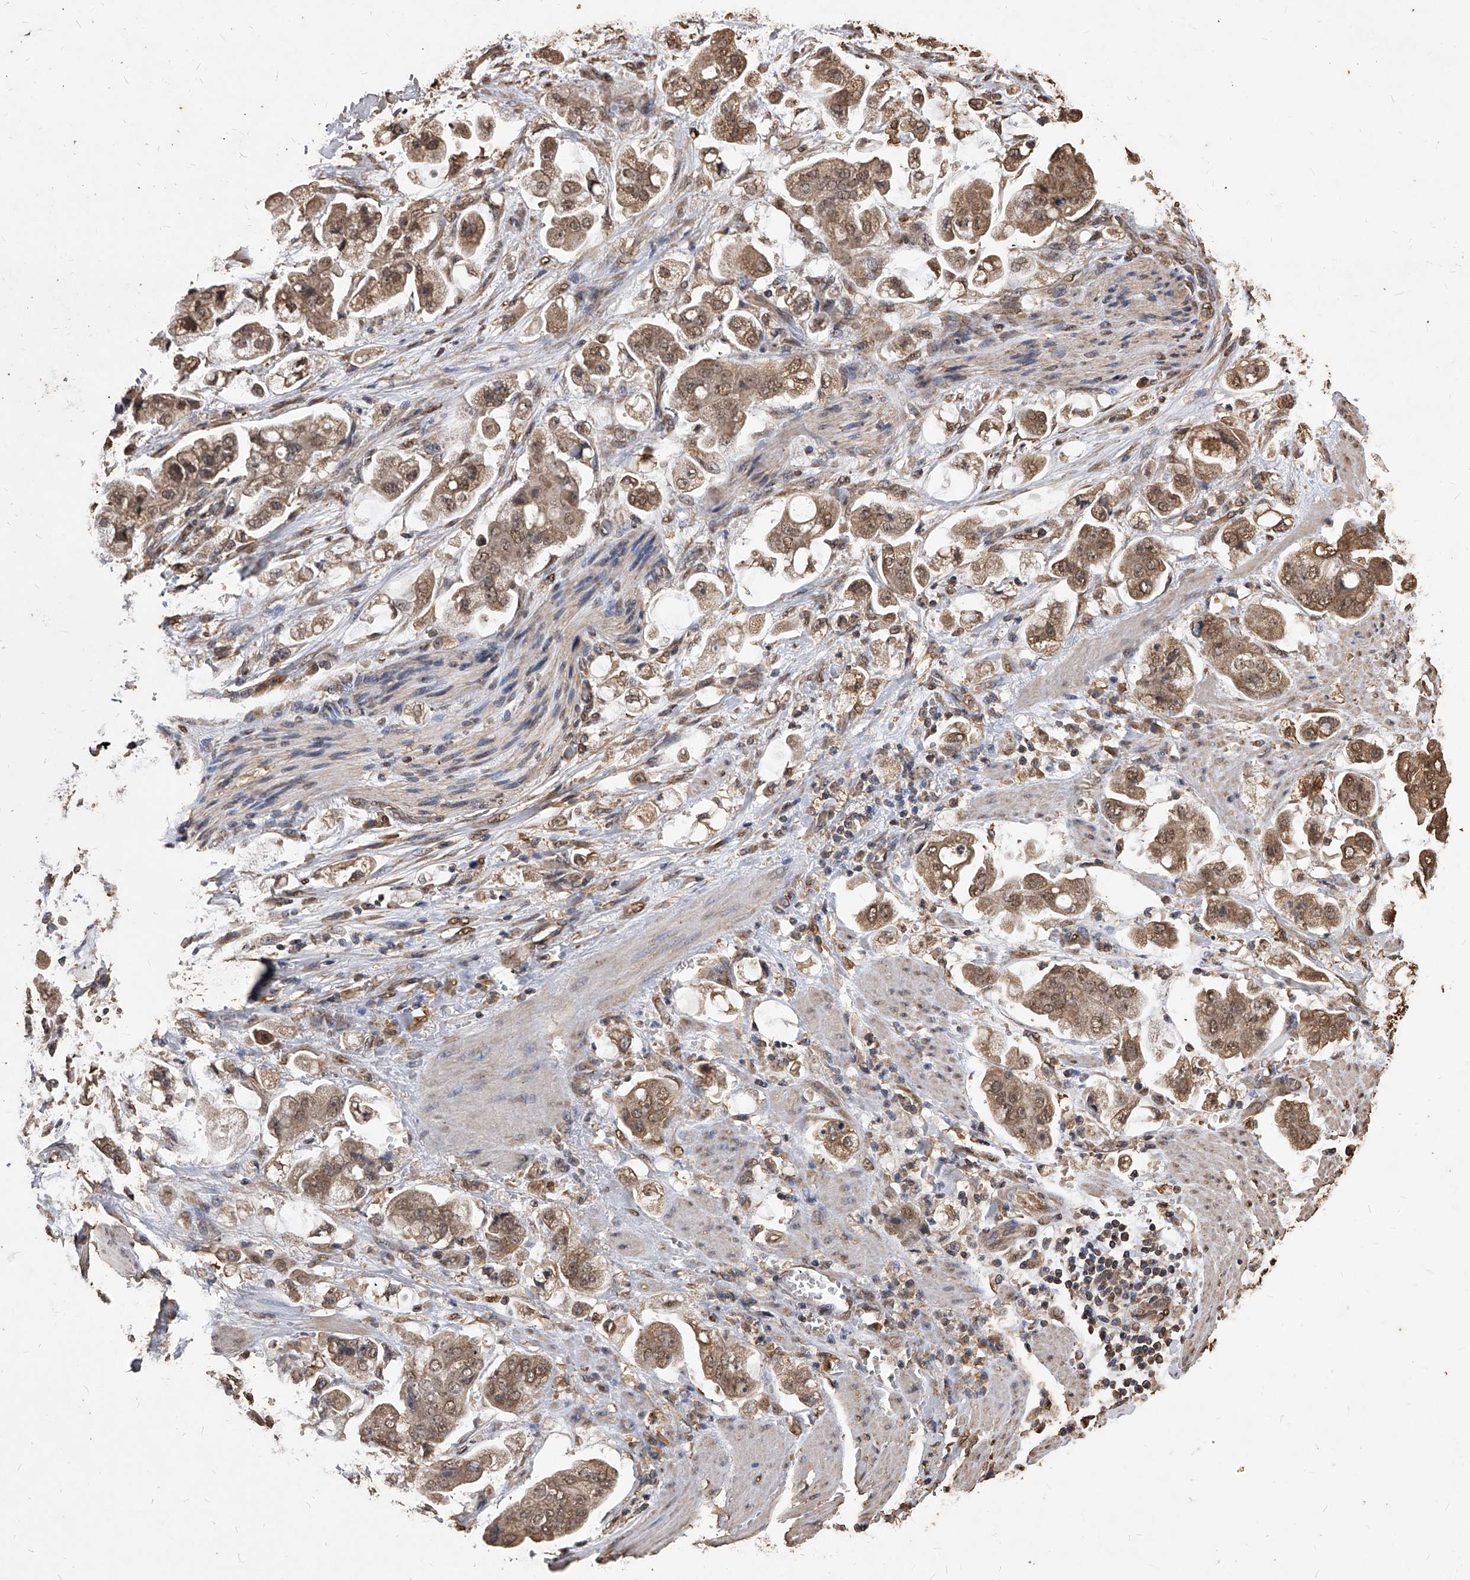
{"staining": {"intensity": "moderate", "quantity": ">75%", "location": "cytoplasmic/membranous,nuclear"}, "tissue": "stomach cancer", "cell_type": "Tumor cells", "image_type": "cancer", "snomed": [{"axis": "morphology", "description": "Adenocarcinoma, NOS"}, {"axis": "topography", "description": "Stomach"}], "caption": "About >75% of tumor cells in human stomach adenocarcinoma reveal moderate cytoplasmic/membranous and nuclear protein expression as visualized by brown immunohistochemical staining.", "gene": "FBXL4", "patient": {"sex": "male", "age": 62}}